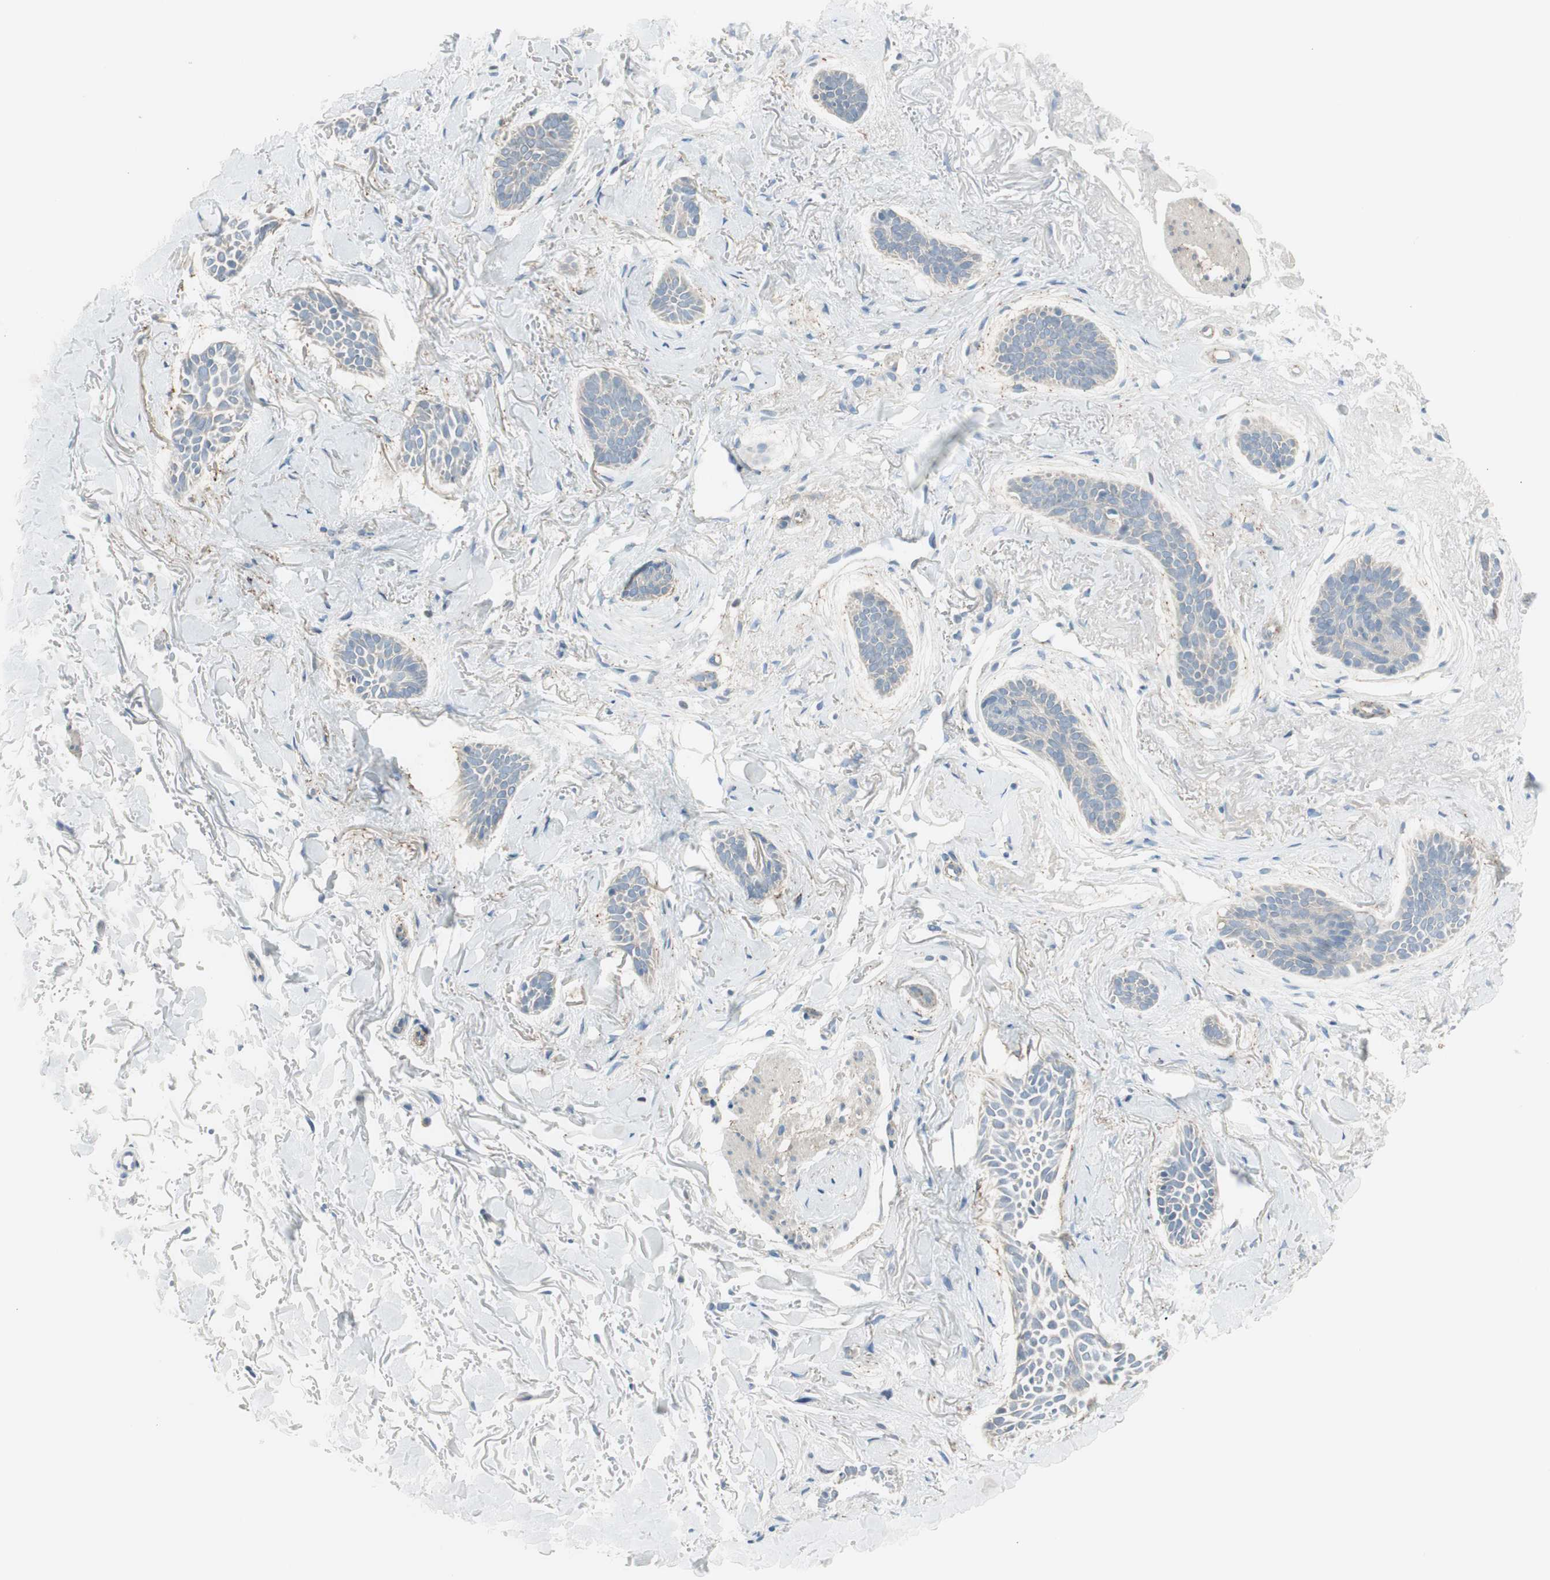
{"staining": {"intensity": "negative", "quantity": "none", "location": "none"}, "tissue": "skin cancer", "cell_type": "Tumor cells", "image_type": "cancer", "snomed": [{"axis": "morphology", "description": "Basal cell carcinoma"}, {"axis": "topography", "description": "Skin"}], "caption": "The image displays no staining of tumor cells in skin cancer (basal cell carcinoma). (Stains: DAB (3,3'-diaminobenzidine) immunohistochemistry (IHC) with hematoxylin counter stain, Microscopy: brightfield microscopy at high magnification).", "gene": "CACNA2D1", "patient": {"sex": "female", "age": 84}}